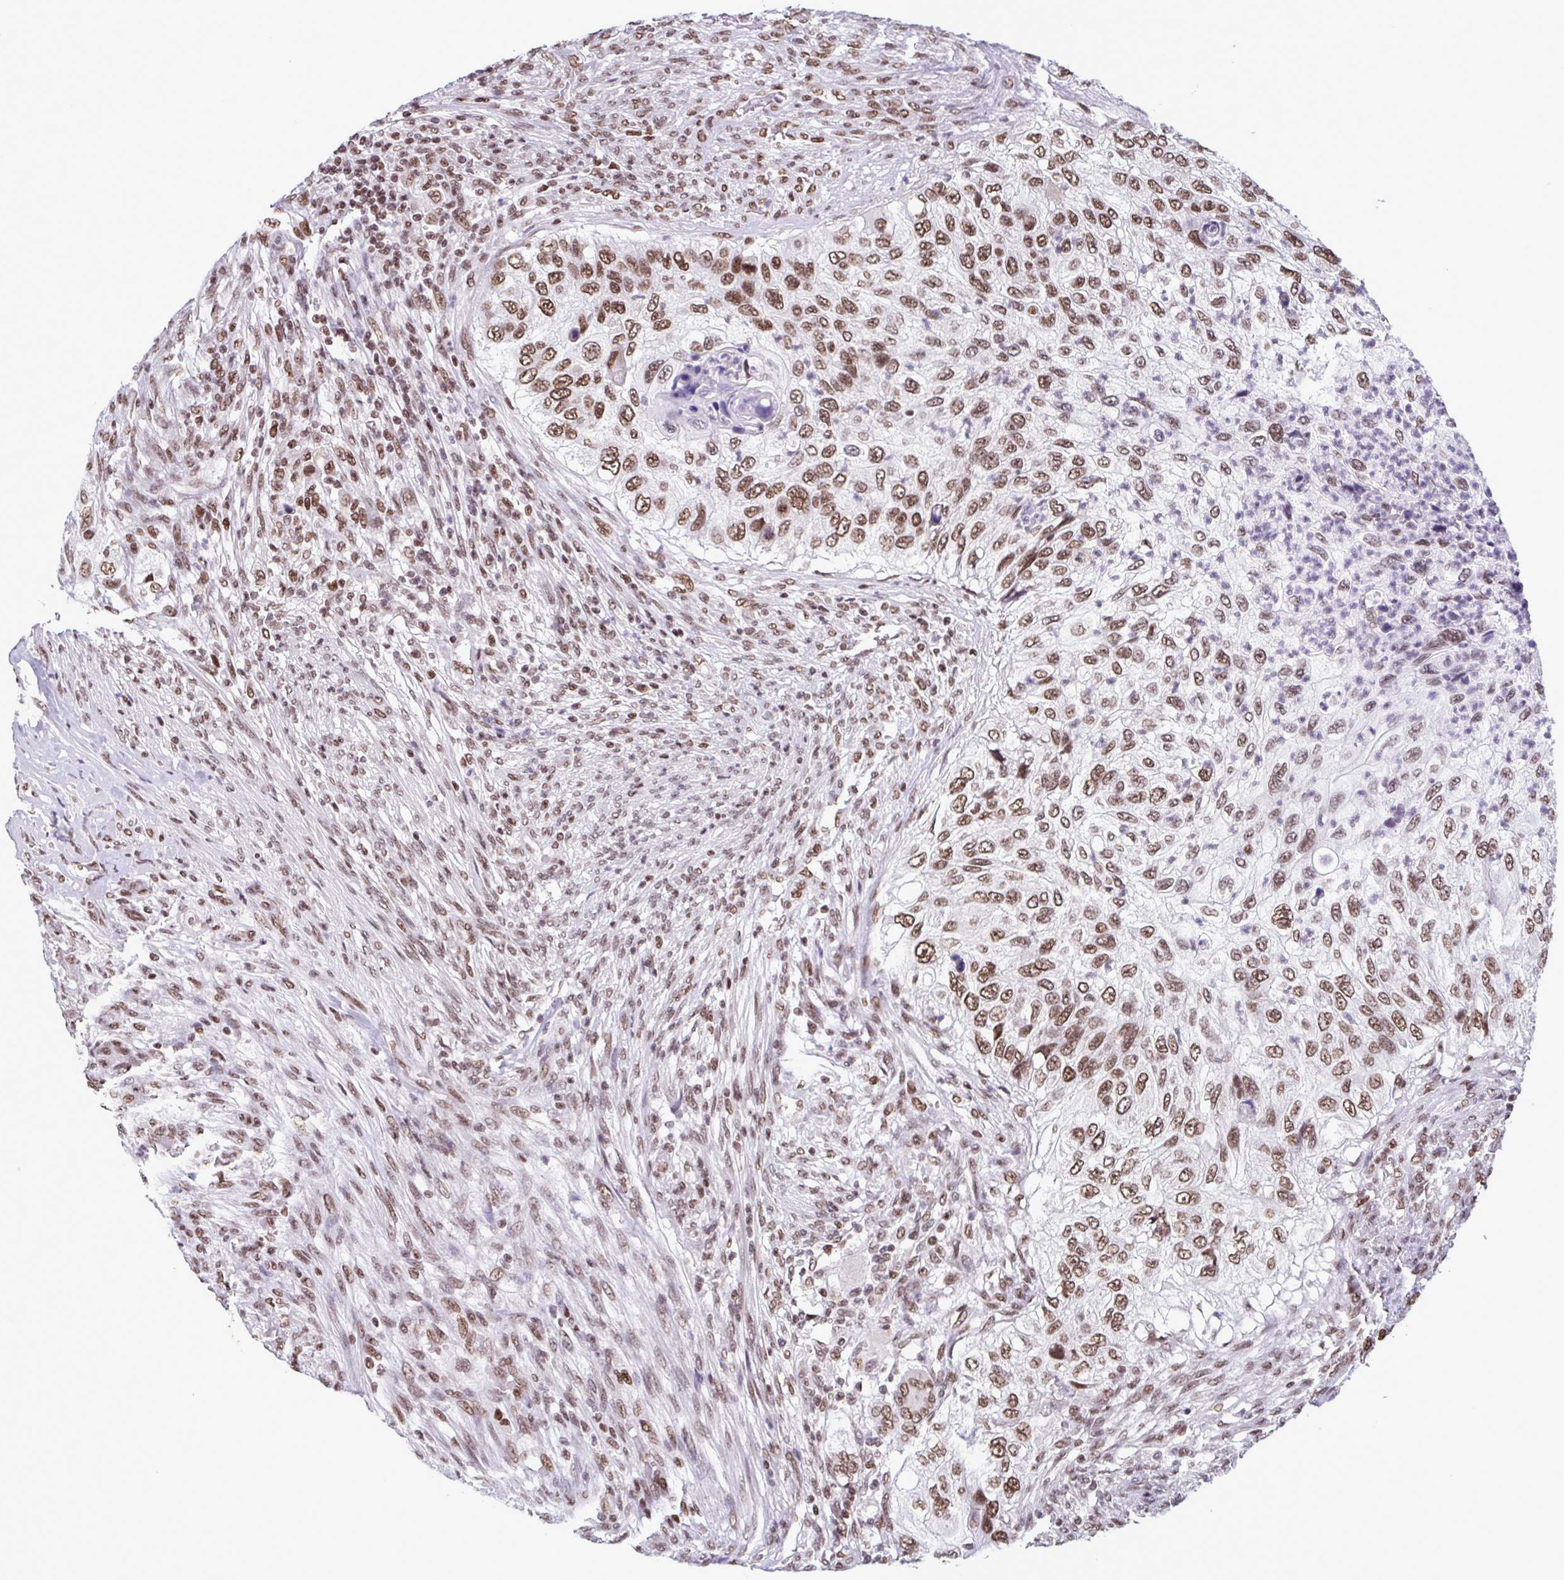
{"staining": {"intensity": "moderate", "quantity": ">75%", "location": "nuclear"}, "tissue": "urothelial cancer", "cell_type": "Tumor cells", "image_type": "cancer", "snomed": [{"axis": "morphology", "description": "Urothelial carcinoma, High grade"}, {"axis": "topography", "description": "Urinary bladder"}], "caption": "The image exhibits staining of urothelial cancer, revealing moderate nuclear protein positivity (brown color) within tumor cells.", "gene": "TIMM21", "patient": {"sex": "female", "age": 60}}